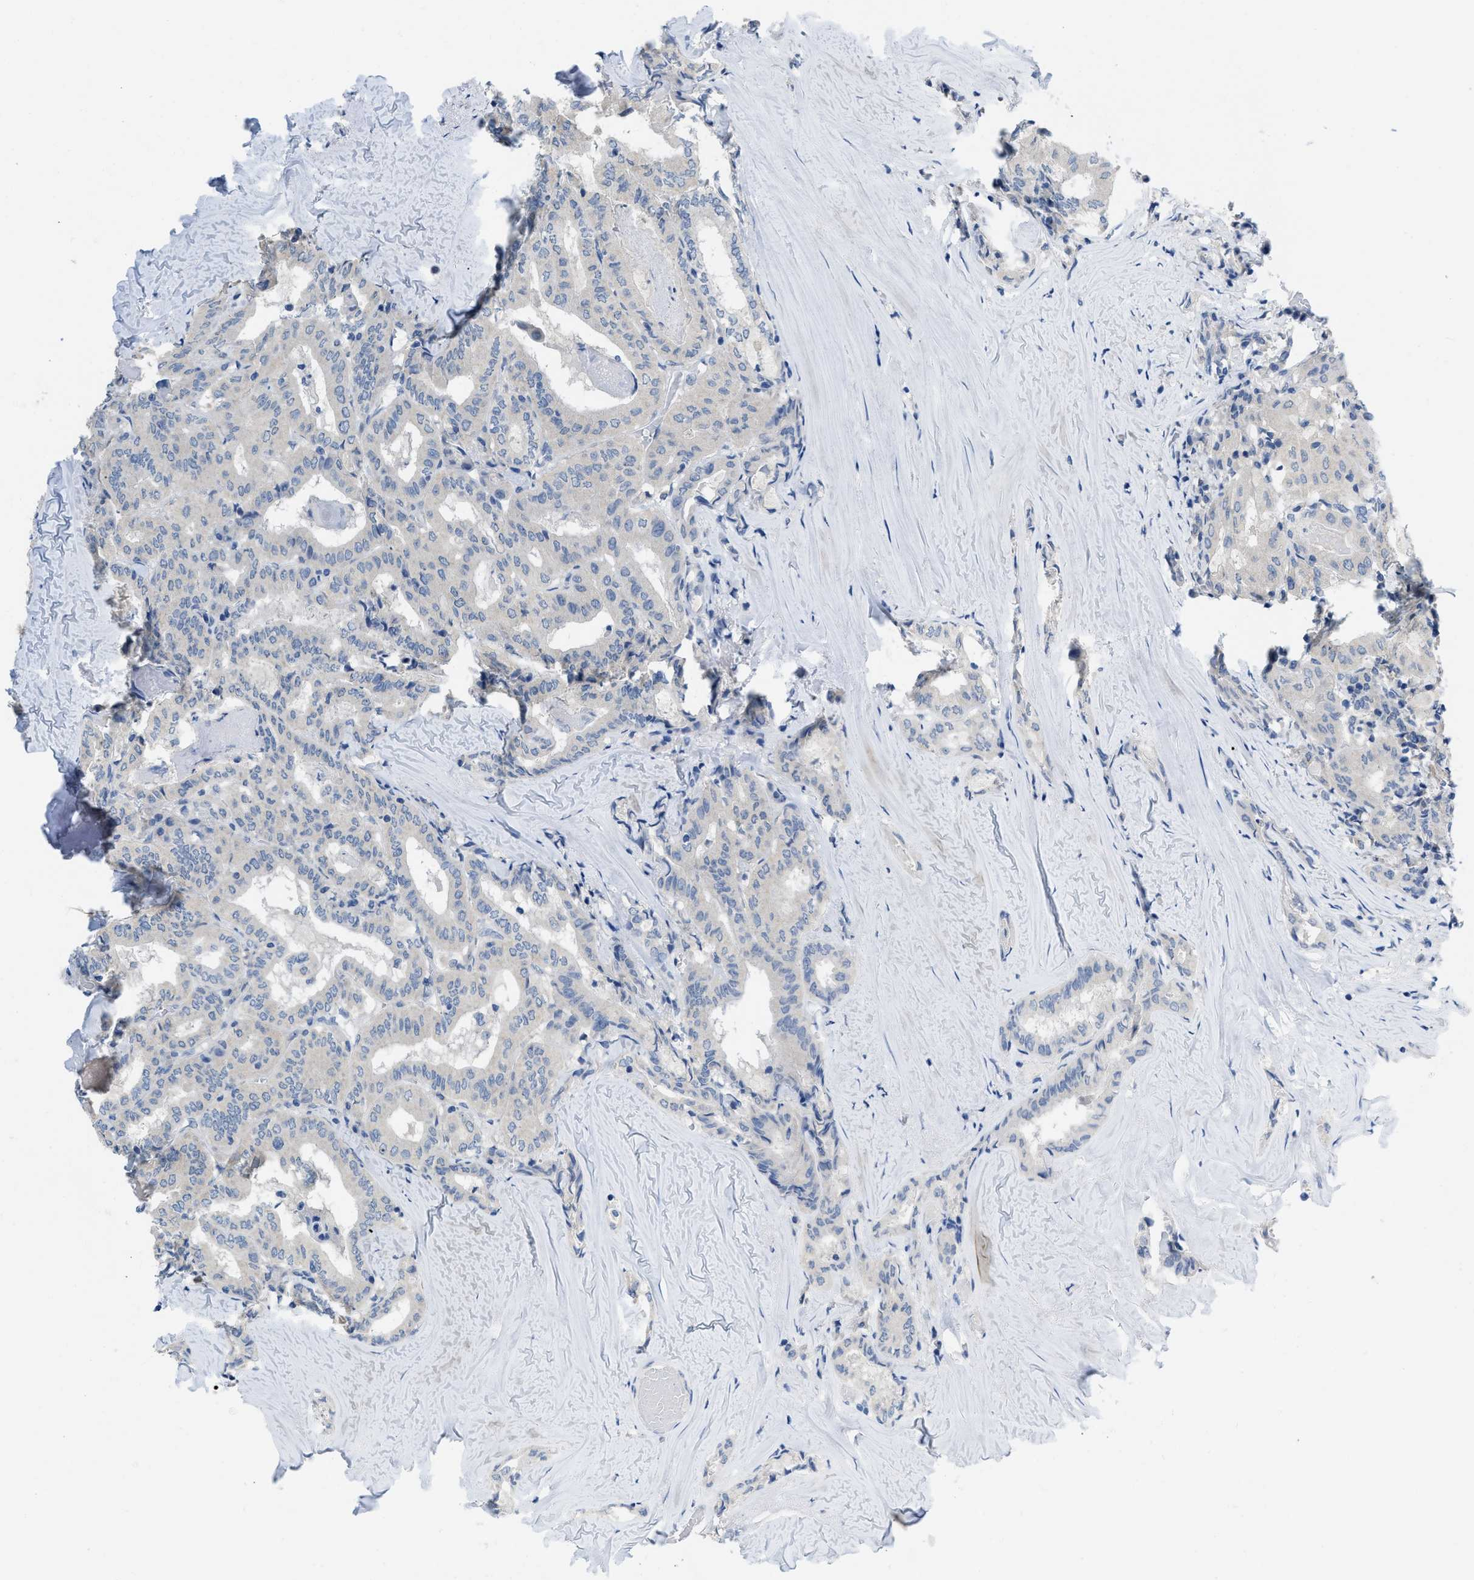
{"staining": {"intensity": "negative", "quantity": "none", "location": "none"}, "tissue": "thyroid cancer", "cell_type": "Tumor cells", "image_type": "cancer", "snomed": [{"axis": "morphology", "description": "Papillary adenocarcinoma, NOS"}, {"axis": "topography", "description": "Thyroid gland"}], "caption": "Tumor cells are negative for protein expression in human thyroid cancer (papillary adenocarcinoma).", "gene": "PYY", "patient": {"sex": "female", "age": 42}}